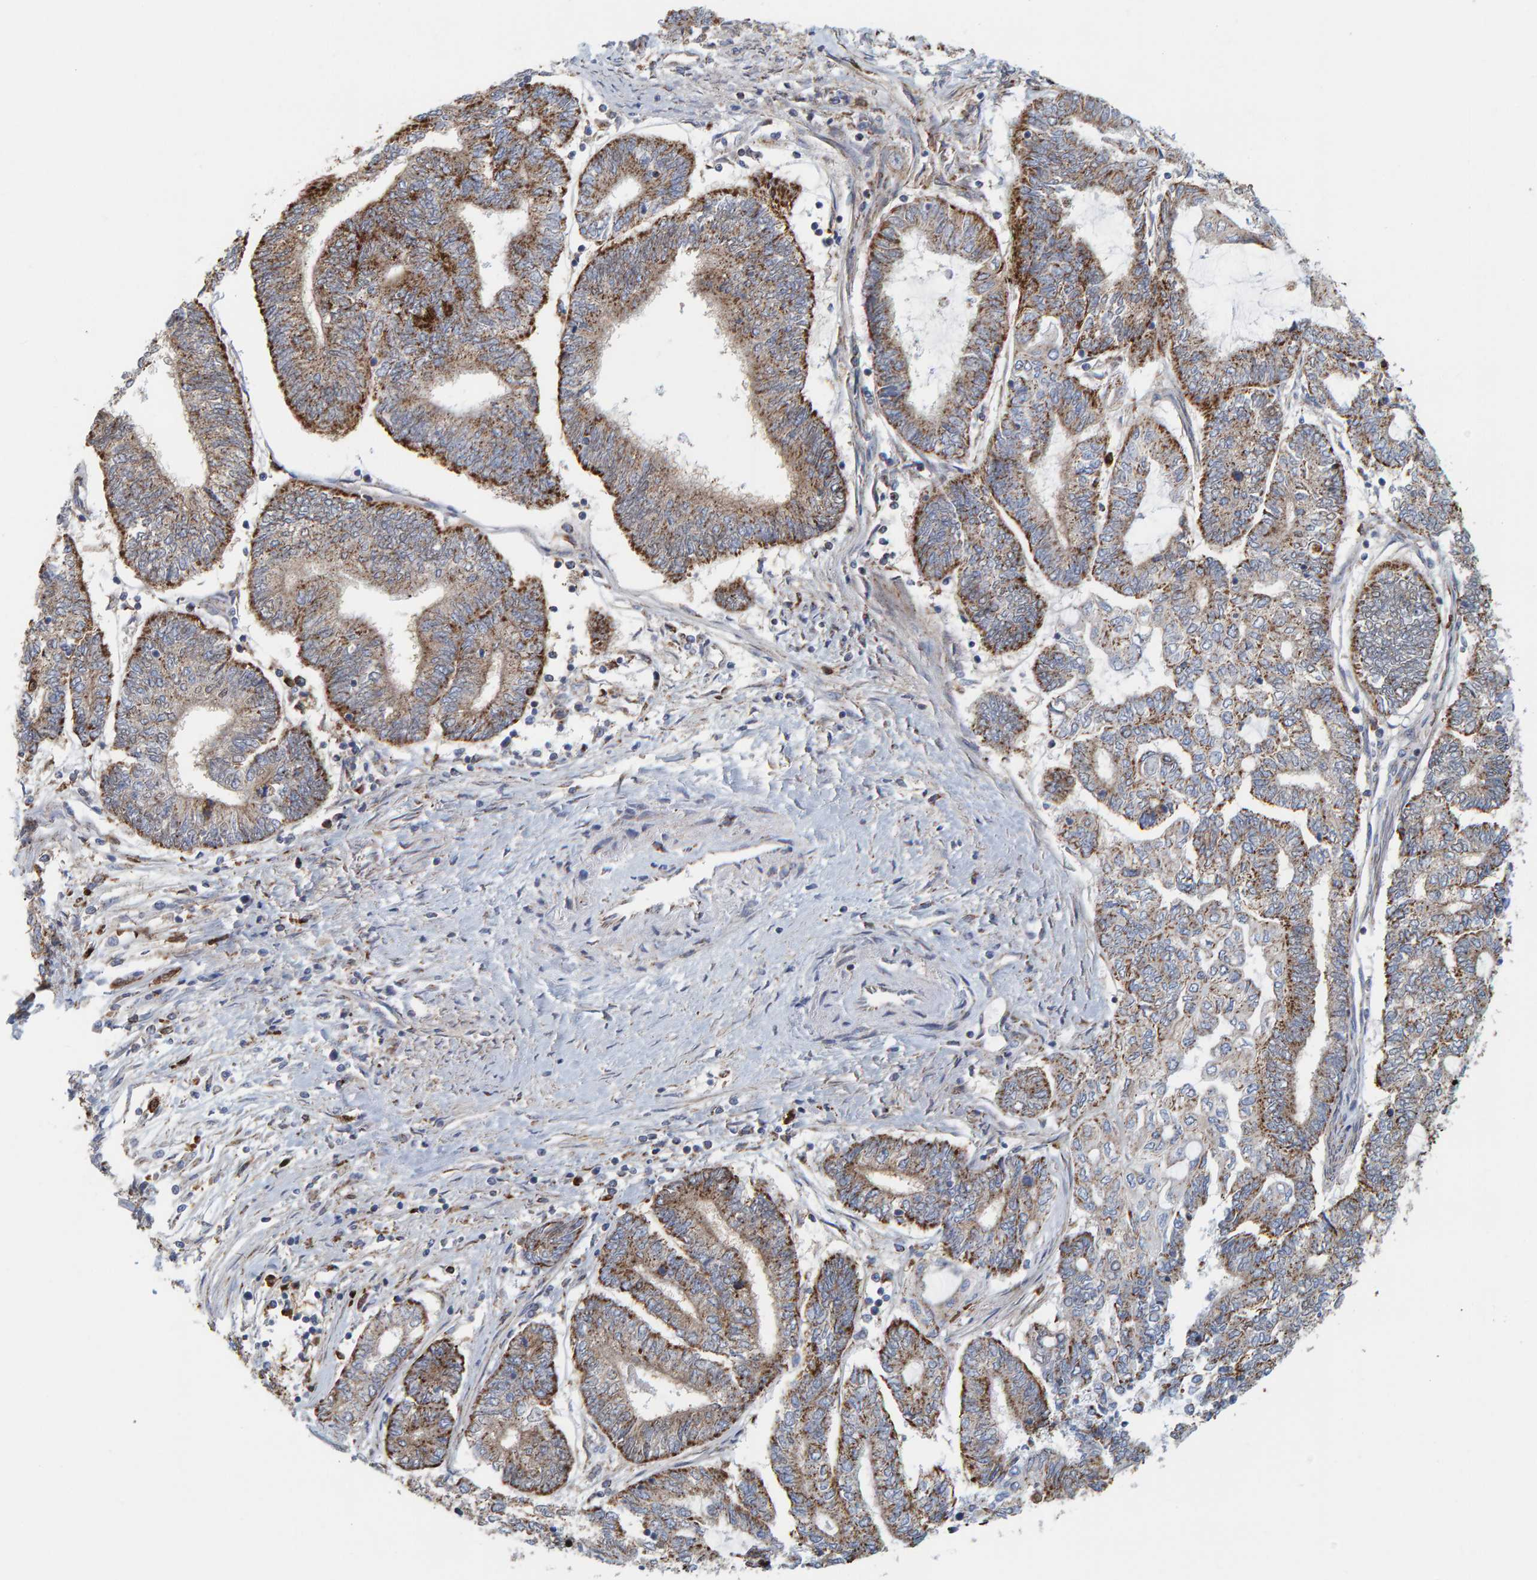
{"staining": {"intensity": "strong", "quantity": ">75%", "location": "cytoplasmic/membranous"}, "tissue": "endometrial cancer", "cell_type": "Tumor cells", "image_type": "cancer", "snomed": [{"axis": "morphology", "description": "Adenocarcinoma, NOS"}, {"axis": "topography", "description": "Uterus"}, {"axis": "topography", "description": "Endometrium"}], "caption": "Human endometrial adenocarcinoma stained for a protein (brown) demonstrates strong cytoplasmic/membranous positive staining in about >75% of tumor cells.", "gene": "B9D1", "patient": {"sex": "female", "age": 70}}